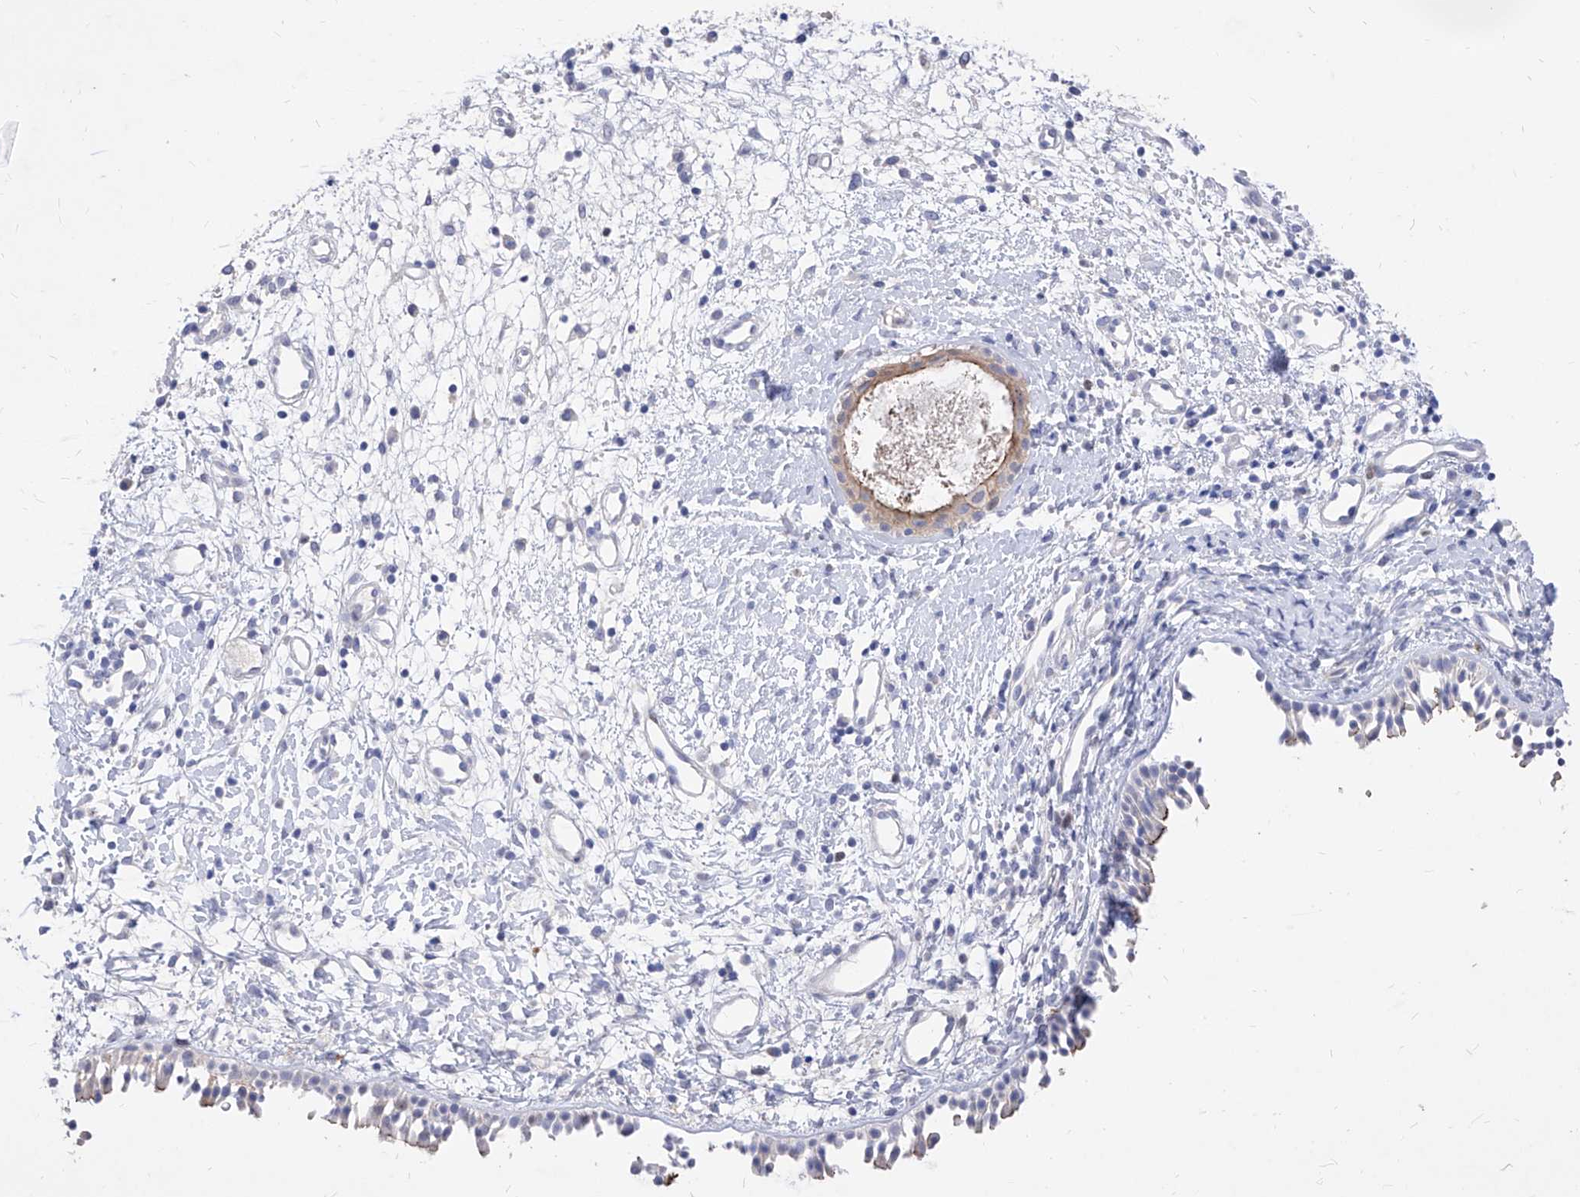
{"staining": {"intensity": "weak", "quantity": "<25%", "location": "cytoplasmic/membranous"}, "tissue": "nasopharynx", "cell_type": "Respiratory epithelial cells", "image_type": "normal", "snomed": [{"axis": "morphology", "description": "Normal tissue, NOS"}, {"axis": "topography", "description": "Nasopharynx"}], "caption": "Image shows no protein positivity in respiratory epithelial cells of unremarkable nasopharynx. The staining is performed using DAB (3,3'-diaminobenzidine) brown chromogen with nuclei counter-stained in using hematoxylin.", "gene": "VAX1", "patient": {"sex": "male", "age": 22}}